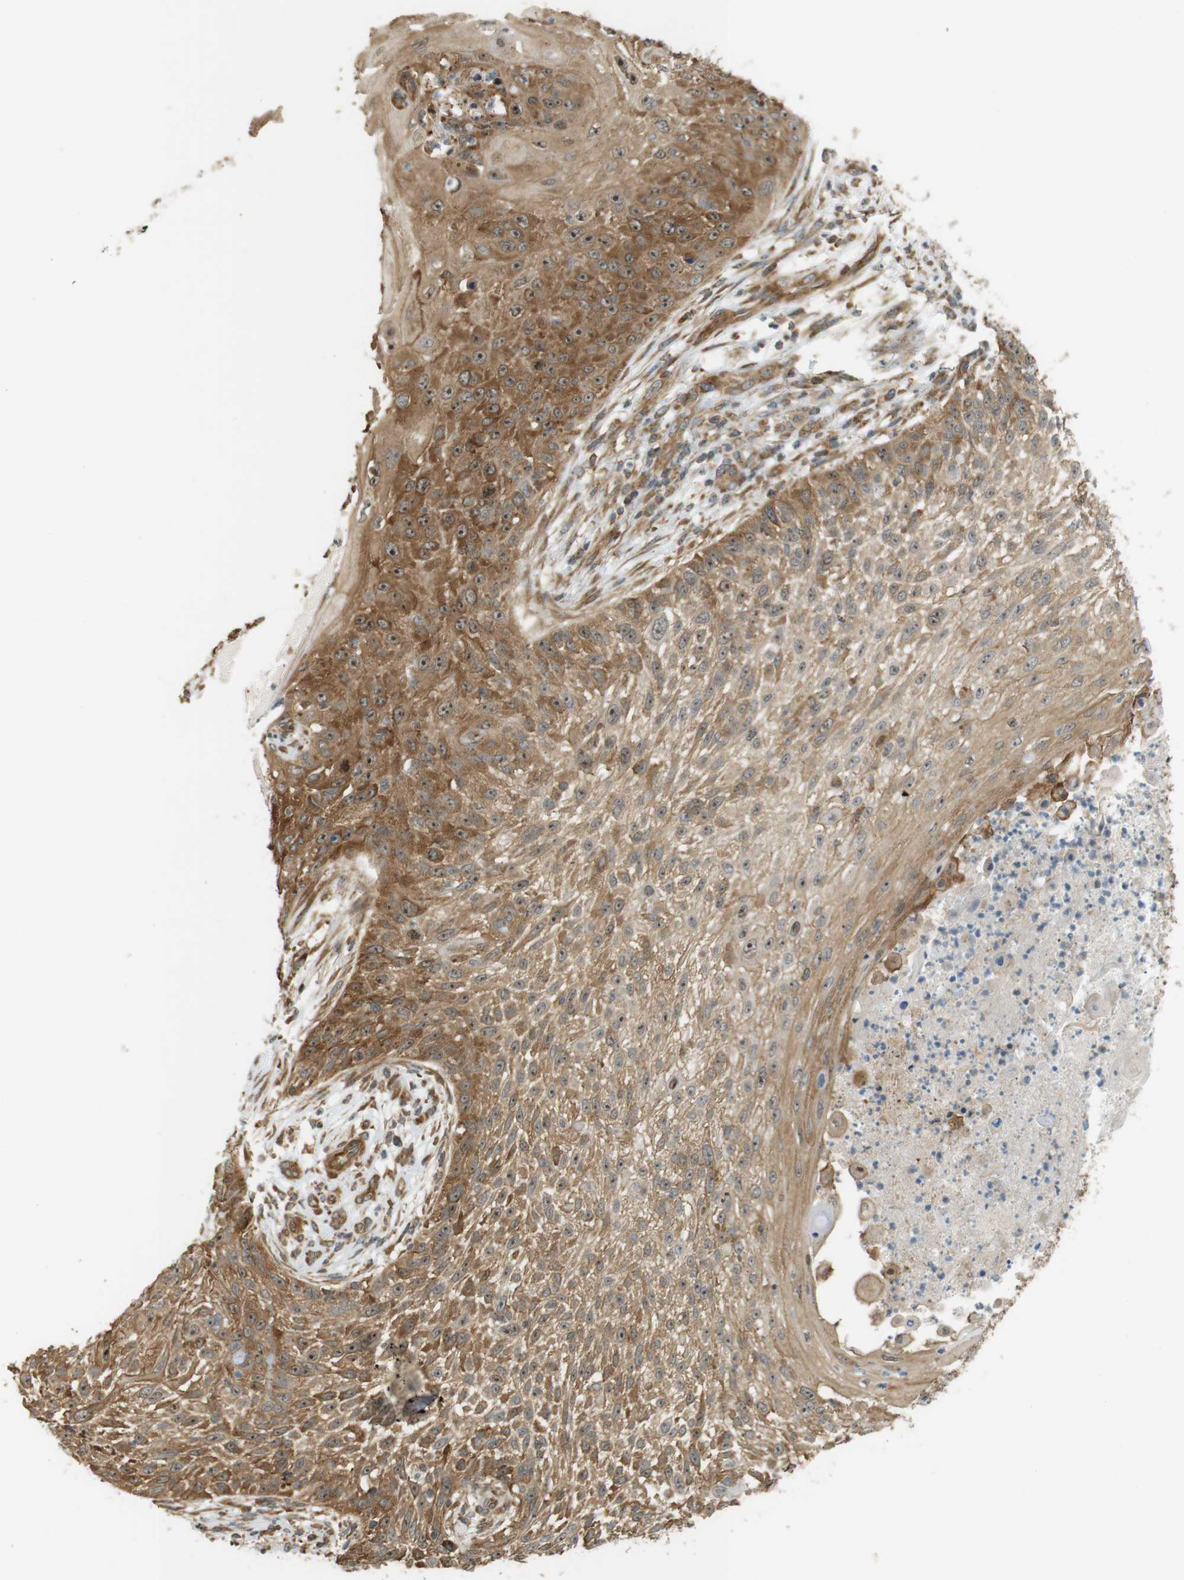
{"staining": {"intensity": "moderate", "quantity": ">75%", "location": "cytoplasmic/membranous,nuclear"}, "tissue": "skin cancer", "cell_type": "Tumor cells", "image_type": "cancer", "snomed": [{"axis": "morphology", "description": "Squamous cell carcinoma, NOS"}, {"axis": "topography", "description": "Skin"}], "caption": "Immunohistochemistry (IHC) staining of skin cancer (squamous cell carcinoma), which exhibits medium levels of moderate cytoplasmic/membranous and nuclear staining in about >75% of tumor cells indicating moderate cytoplasmic/membranous and nuclear protein staining. The staining was performed using DAB (brown) for protein detection and nuclei were counterstained in hematoxylin (blue).", "gene": "PA2G4", "patient": {"sex": "female", "age": 80}}